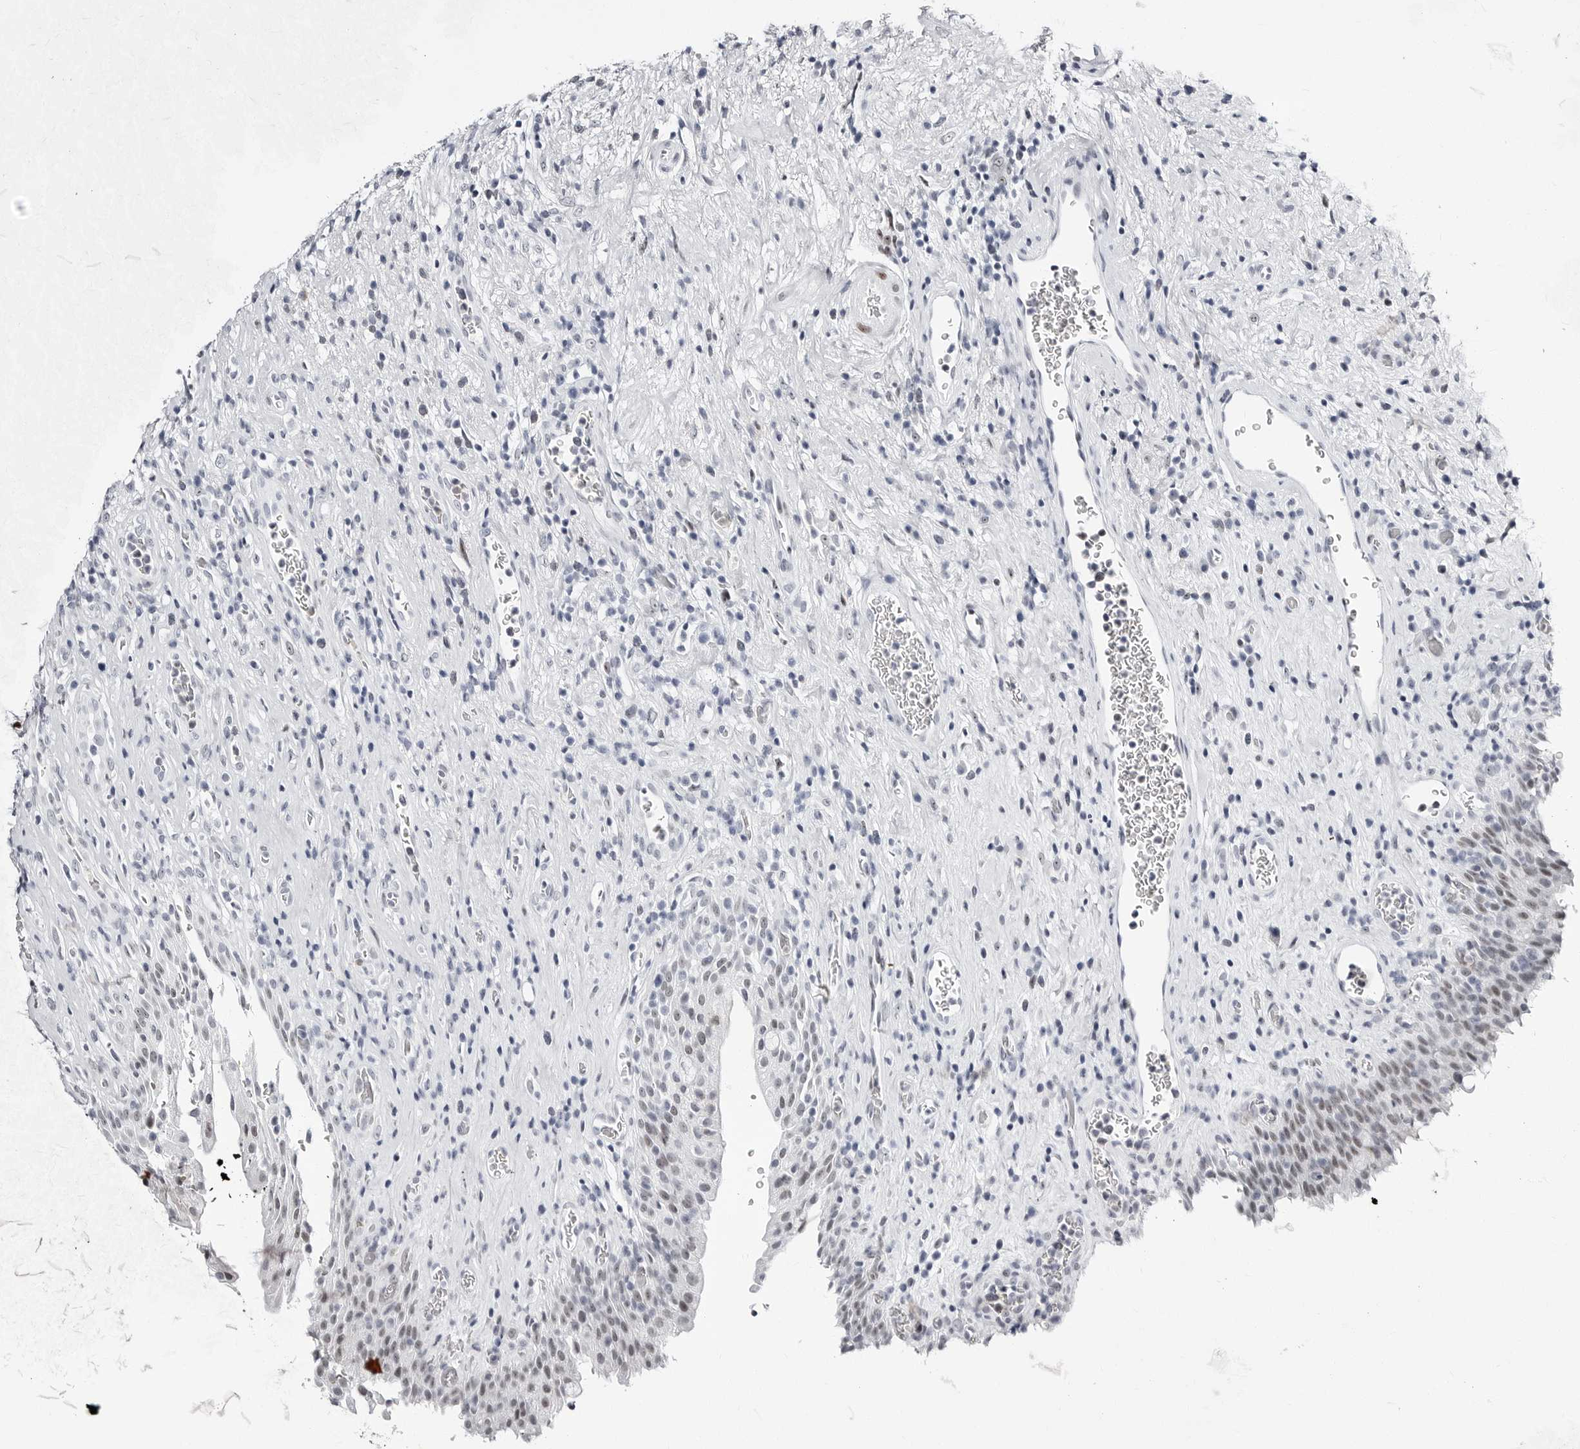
{"staining": {"intensity": "moderate", "quantity": "25%-75%", "location": "nuclear"}, "tissue": "urinary bladder", "cell_type": "Urothelial cells", "image_type": "normal", "snomed": [{"axis": "morphology", "description": "Normal tissue, NOS"}, {"axis": "morphology", "description": "Inflammation, NOS"}, {"axis": "topography", "description": "Urinary bladder"}], "caption": "This histopathology image displays immunohistochemistry staining of normal human urinary bladder, with medium moderate nuclear expression in approximately 25%-75% of urothelial cells.", "gene": "VEZF1", "patient": {"sex": "female", "age": 75}}